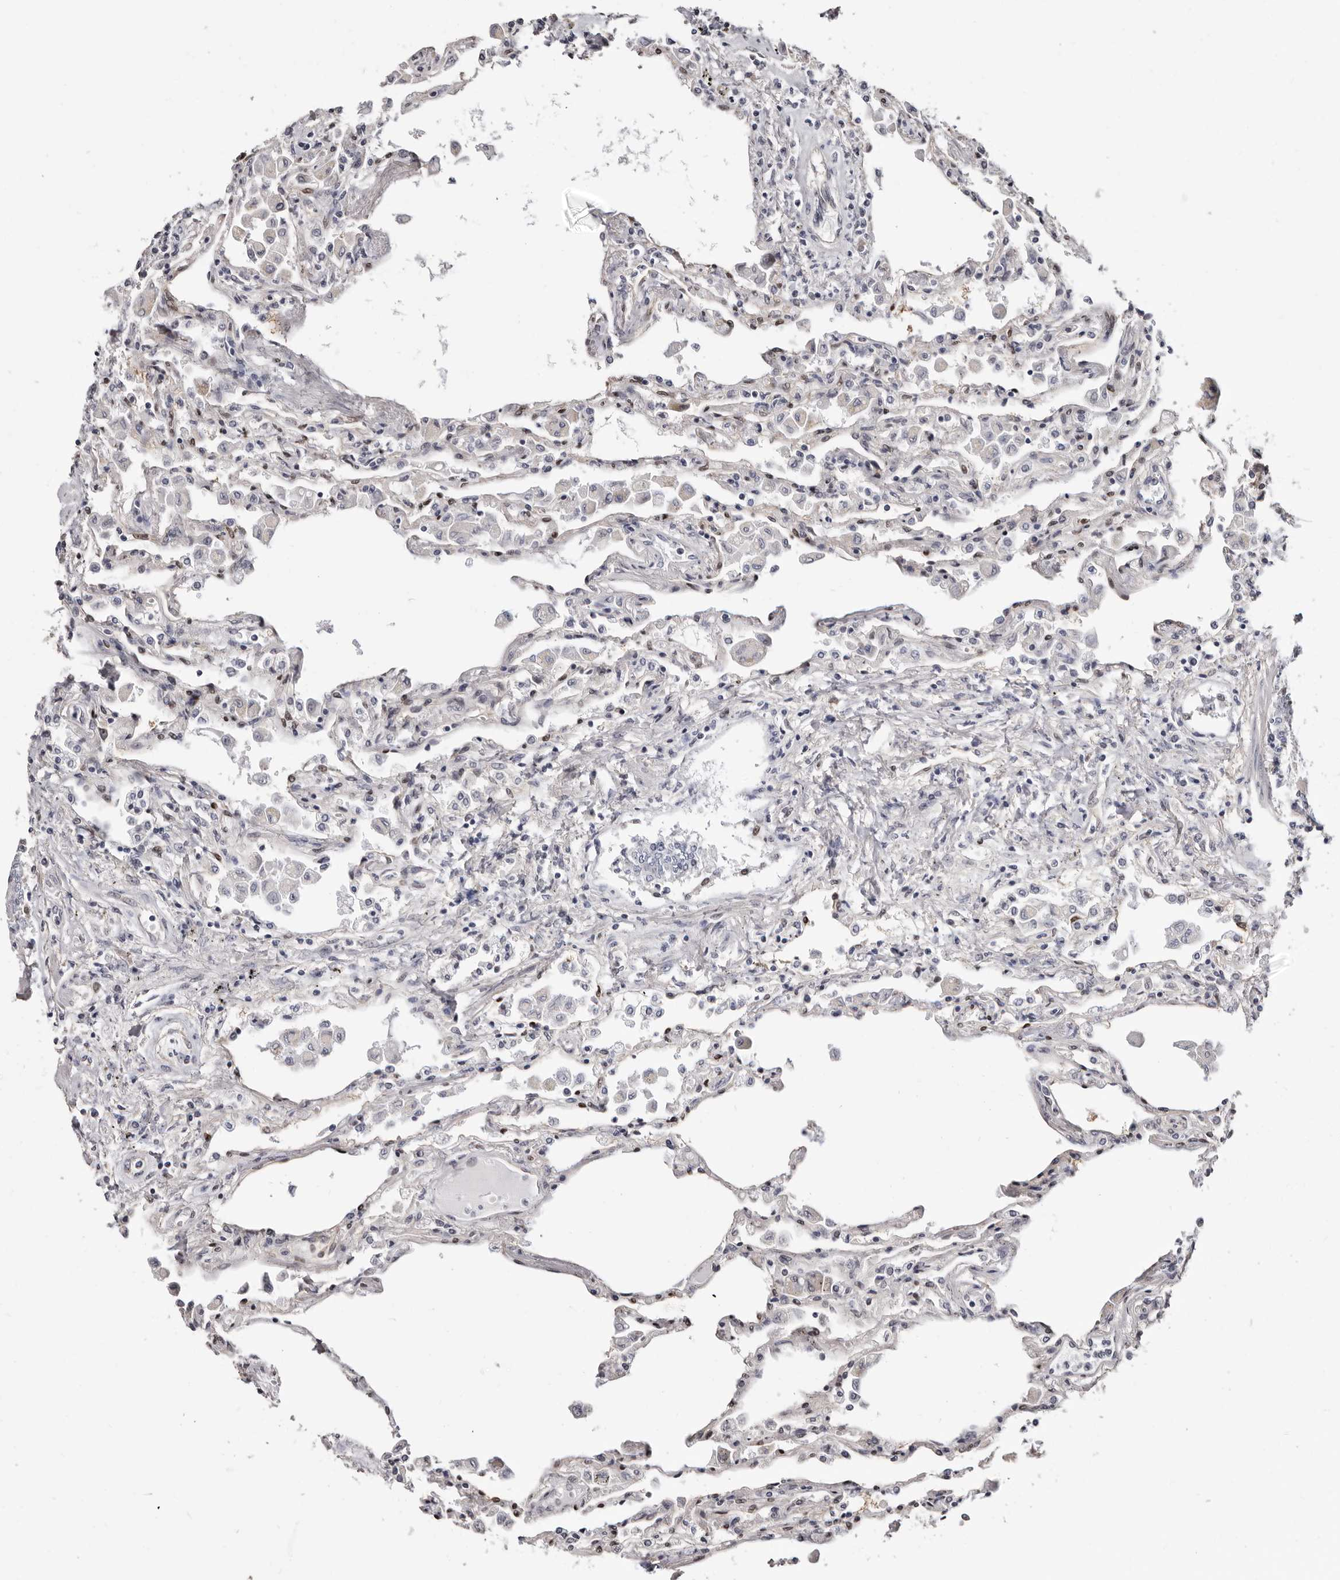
{"staining": {"intensity": "moderate", "quantity": "<25%", "location": "nuclear"}, "tissue": "lung", "cell_type": "Alveolar cells", "image_type": "normal", "snomed": [{"axis": "morphology", "description": "Normal tissue, NOS"}, {"axis": "topography", "description": "Bronchus"}, {"axis": "topography", "description": "Lung"}], "caption": "The photomicrograph displays staining of unremarkable lung, revealing moderate nuclear protein positivity (brown color) within alveolar cells. Nuclei are stained in blue.", "gene": "KHDRBS2", "patient": {"sex": "female", "age": 49}}